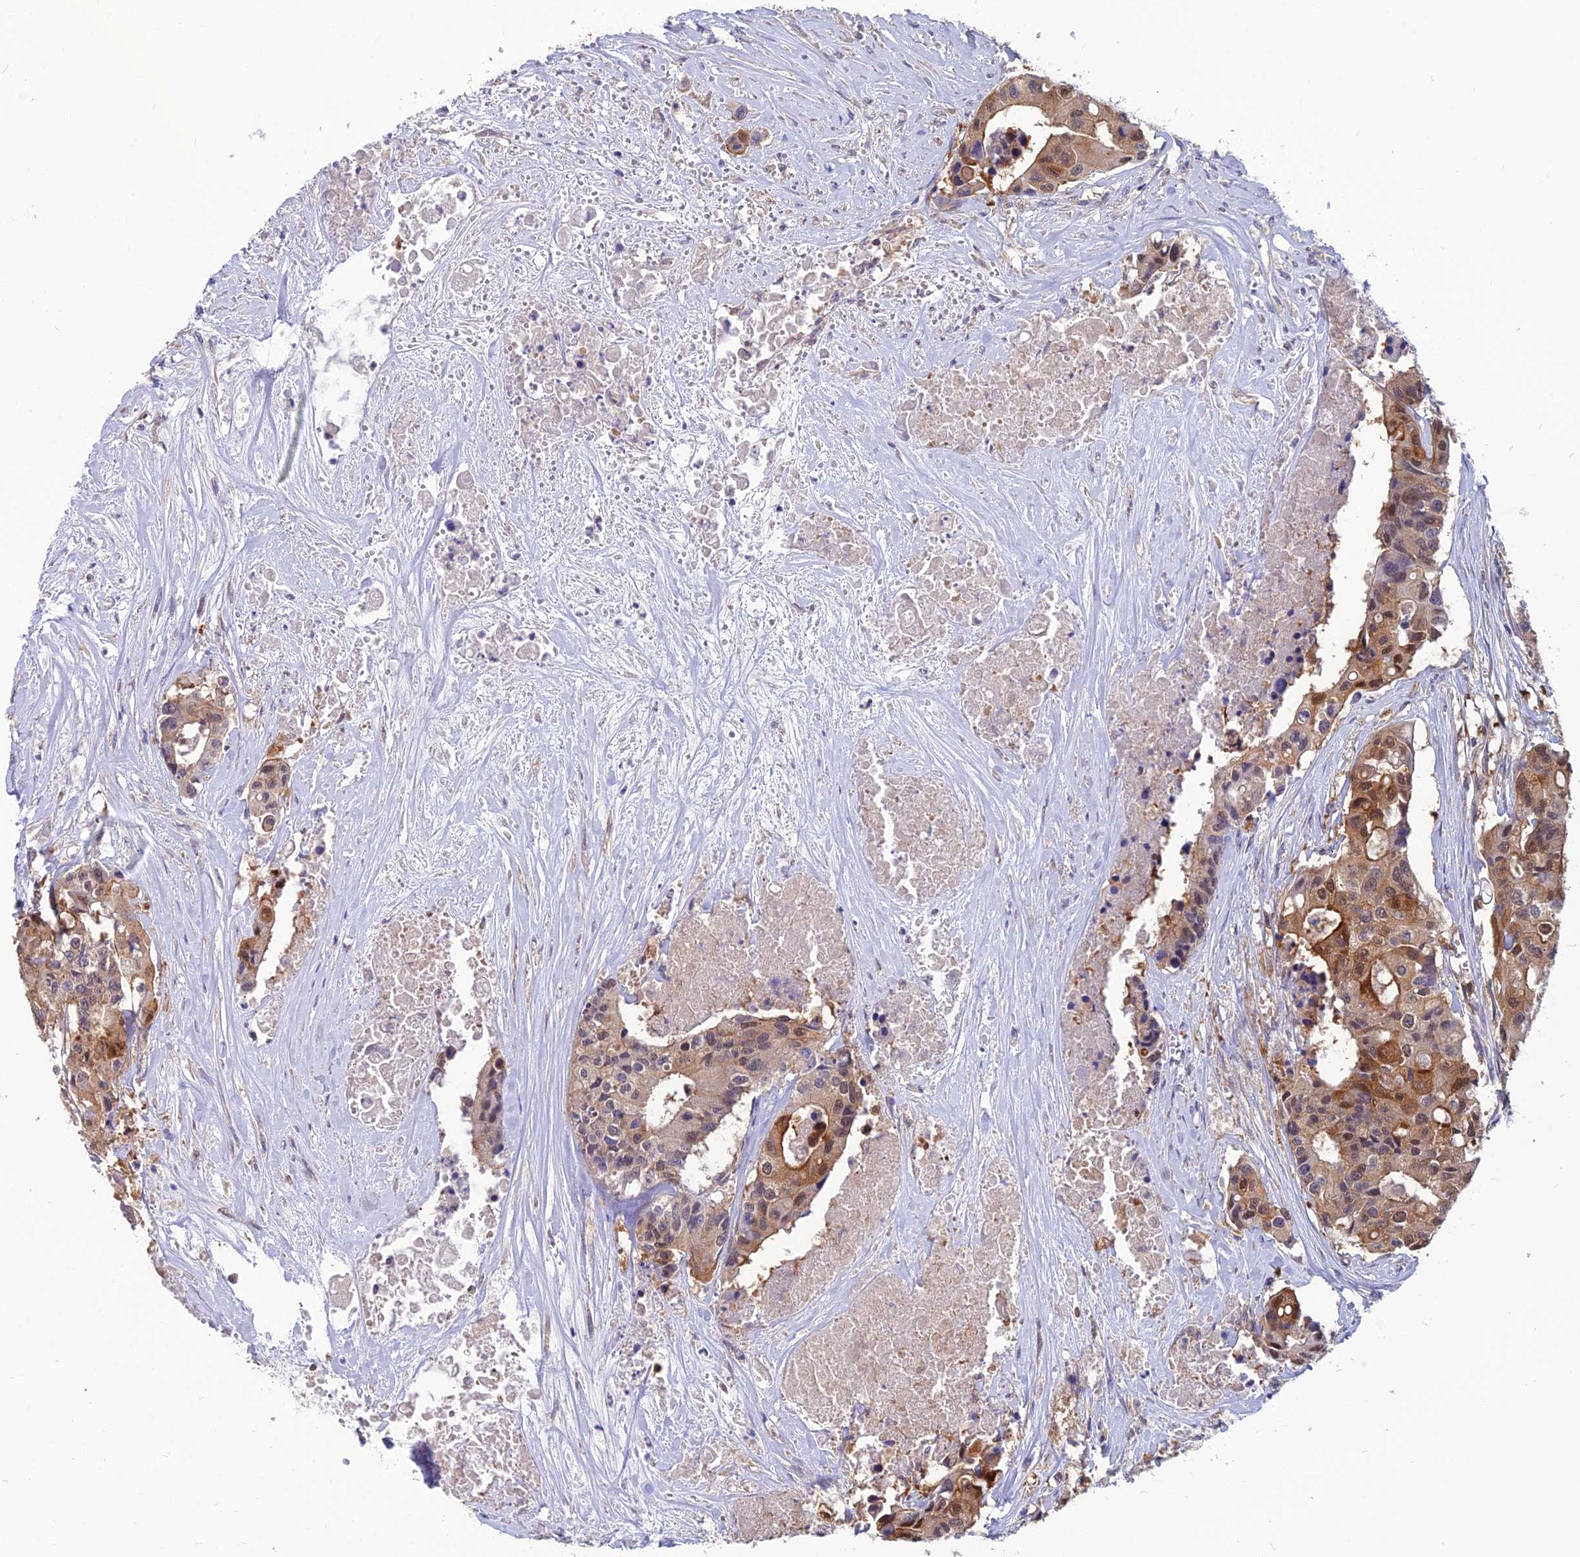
{"staining": {"intensity": "moderate", "quantity": "25%-75%", "location": "cytoplasmic/membranous,nuclear"}, "tissue": "colorectal cancer", "cell_type": "Tumor cells", "image_type": "cancer", "snomed": [{"axis": "morphology", "description": "Adenocarcinoma, NOS"}, {"axis": "topography", "description": "Colon"}], "caption": "Colorectal cancer stained with a protein marker shows moderate staining in tumor cells.", "gene": "MVD", "patient": {"sex": "male", "age": 77}}